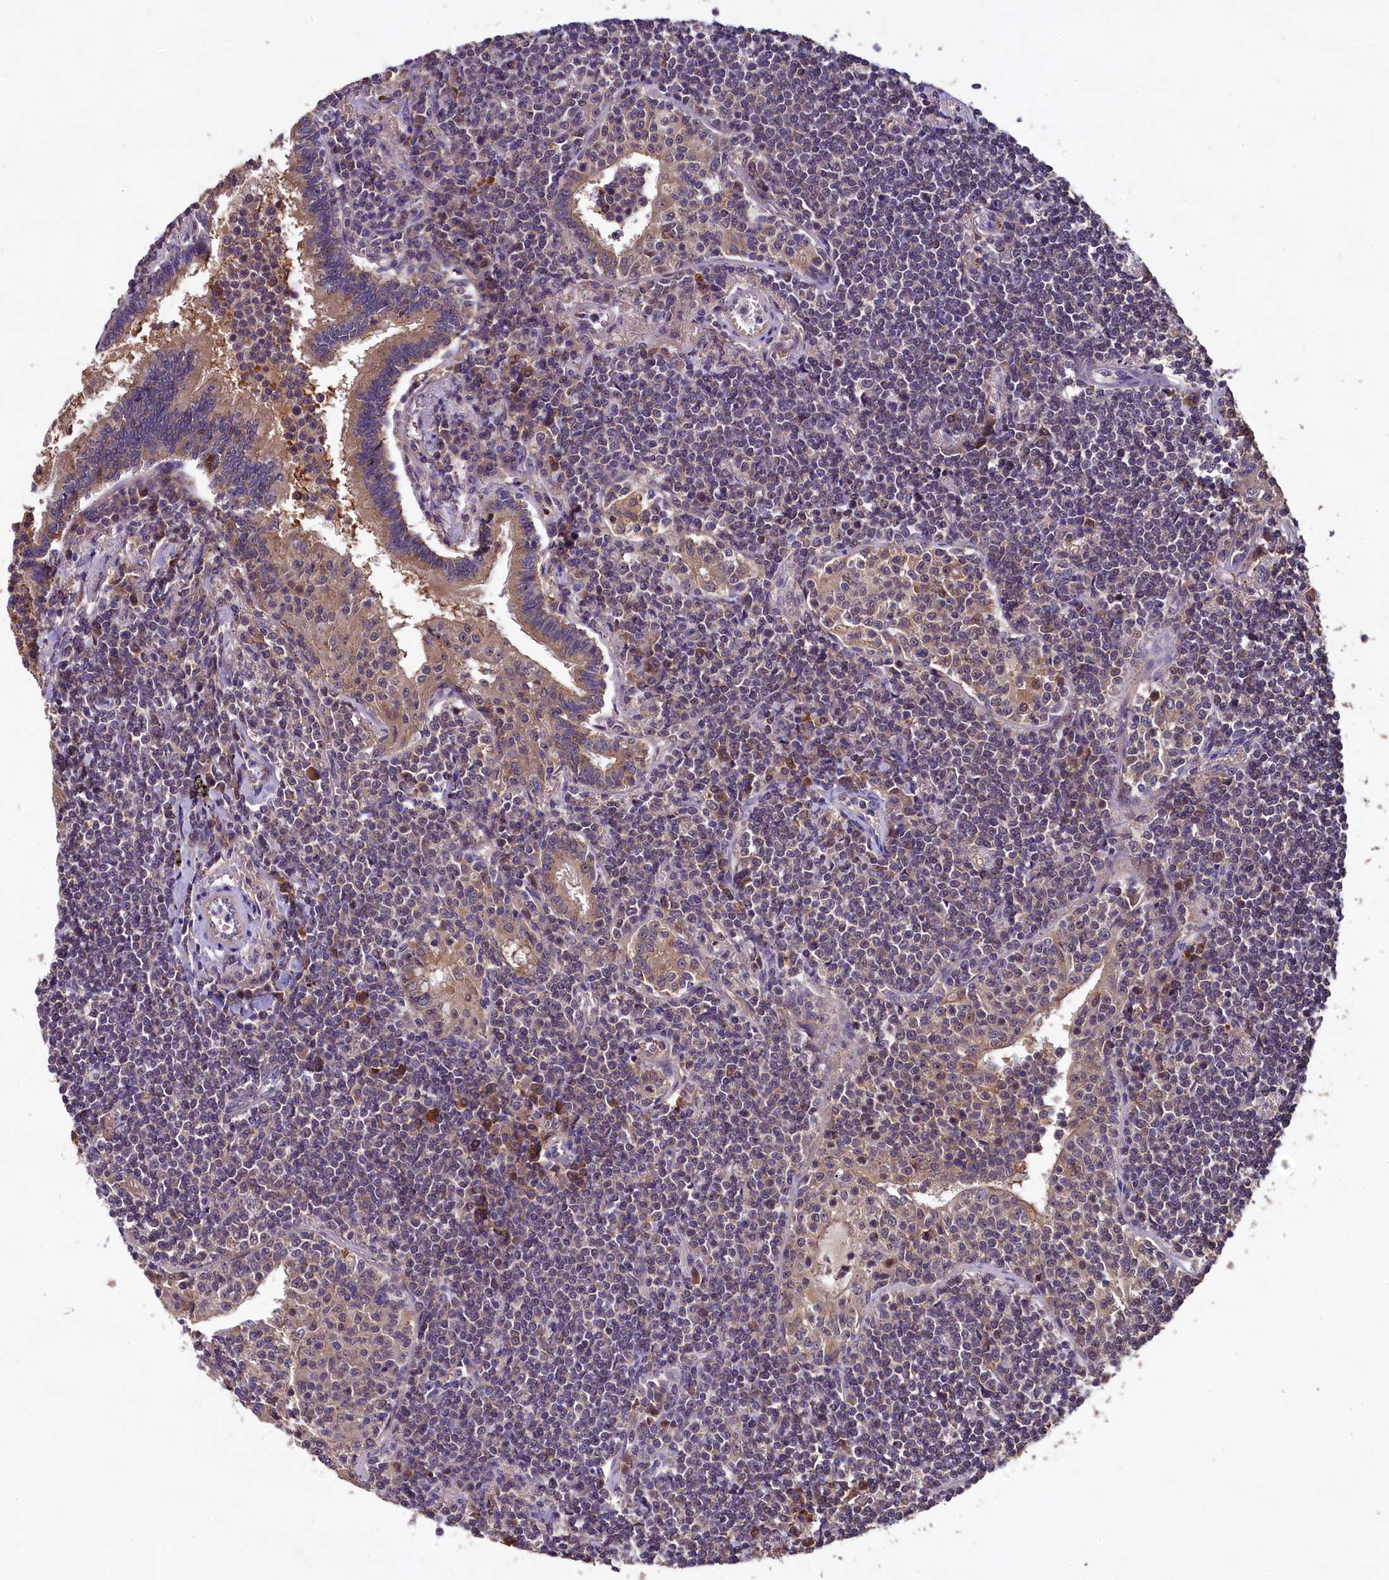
{"staining": {"intensity": "negative", "quantity": "none", "location": "none"}, "tissue": "lymphoma", "cell_type": "Tumor cells", "image_type": "cancer", "snomed": [{"axis": "morphology", "description": "Malignant lymphoma, non-Hodgkin's type, Low grade"}, {"axis": "topography", "description": "Lung"}], "caption": "Tumor cells show no significant protein expression in malignant lymphoma, non-Hodgkin's type (low-grade). (Brightfield microscopy of DAB (3,3'-diaminobenzidine) immunohistochemistry at high magnification).", "gene": "PLXNB1", "patient": {"sex": "female", "age": 71}}